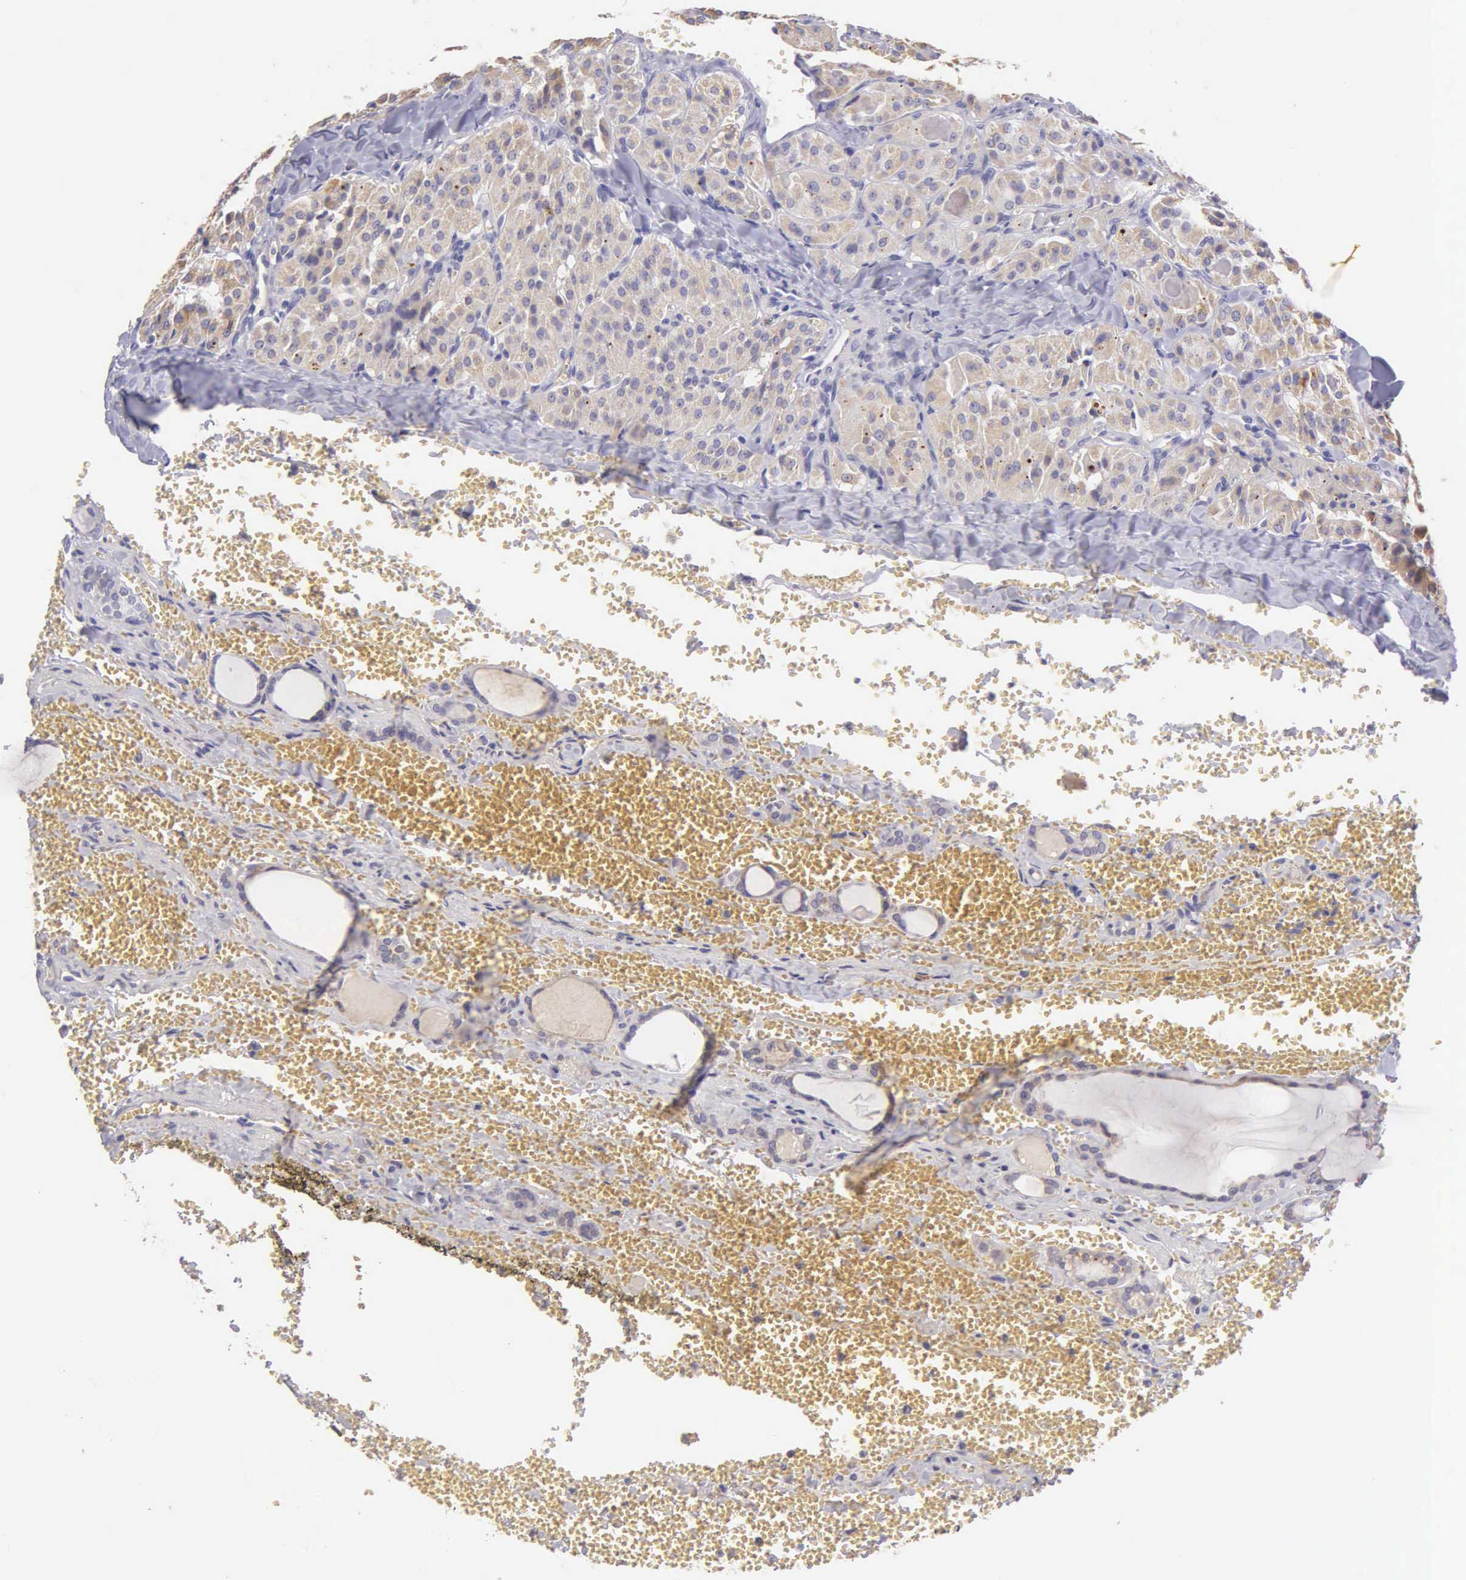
{"staining": {"intensity": "weak", "quantity": "25%-75%", "location": "cytoplasmic/membranous"}, "tissue": "thyroid cancer", "cell_type": "Tumor cells", "image_type": "cancer", "snomed": [{"axis": "morphology", "description": "Carcinoma, NOS"}, {"axis": "topography", "description": "Thyroid gland"}], "caption": "This is a photomicrograph of immunohistochemistry (IHC) staining of thyroid cancer, which shows weak expression in the cytoplasmic/membranous of tumor cells.", "gene": "ESR1", "patient": {"sex": "male", "age": 76}}